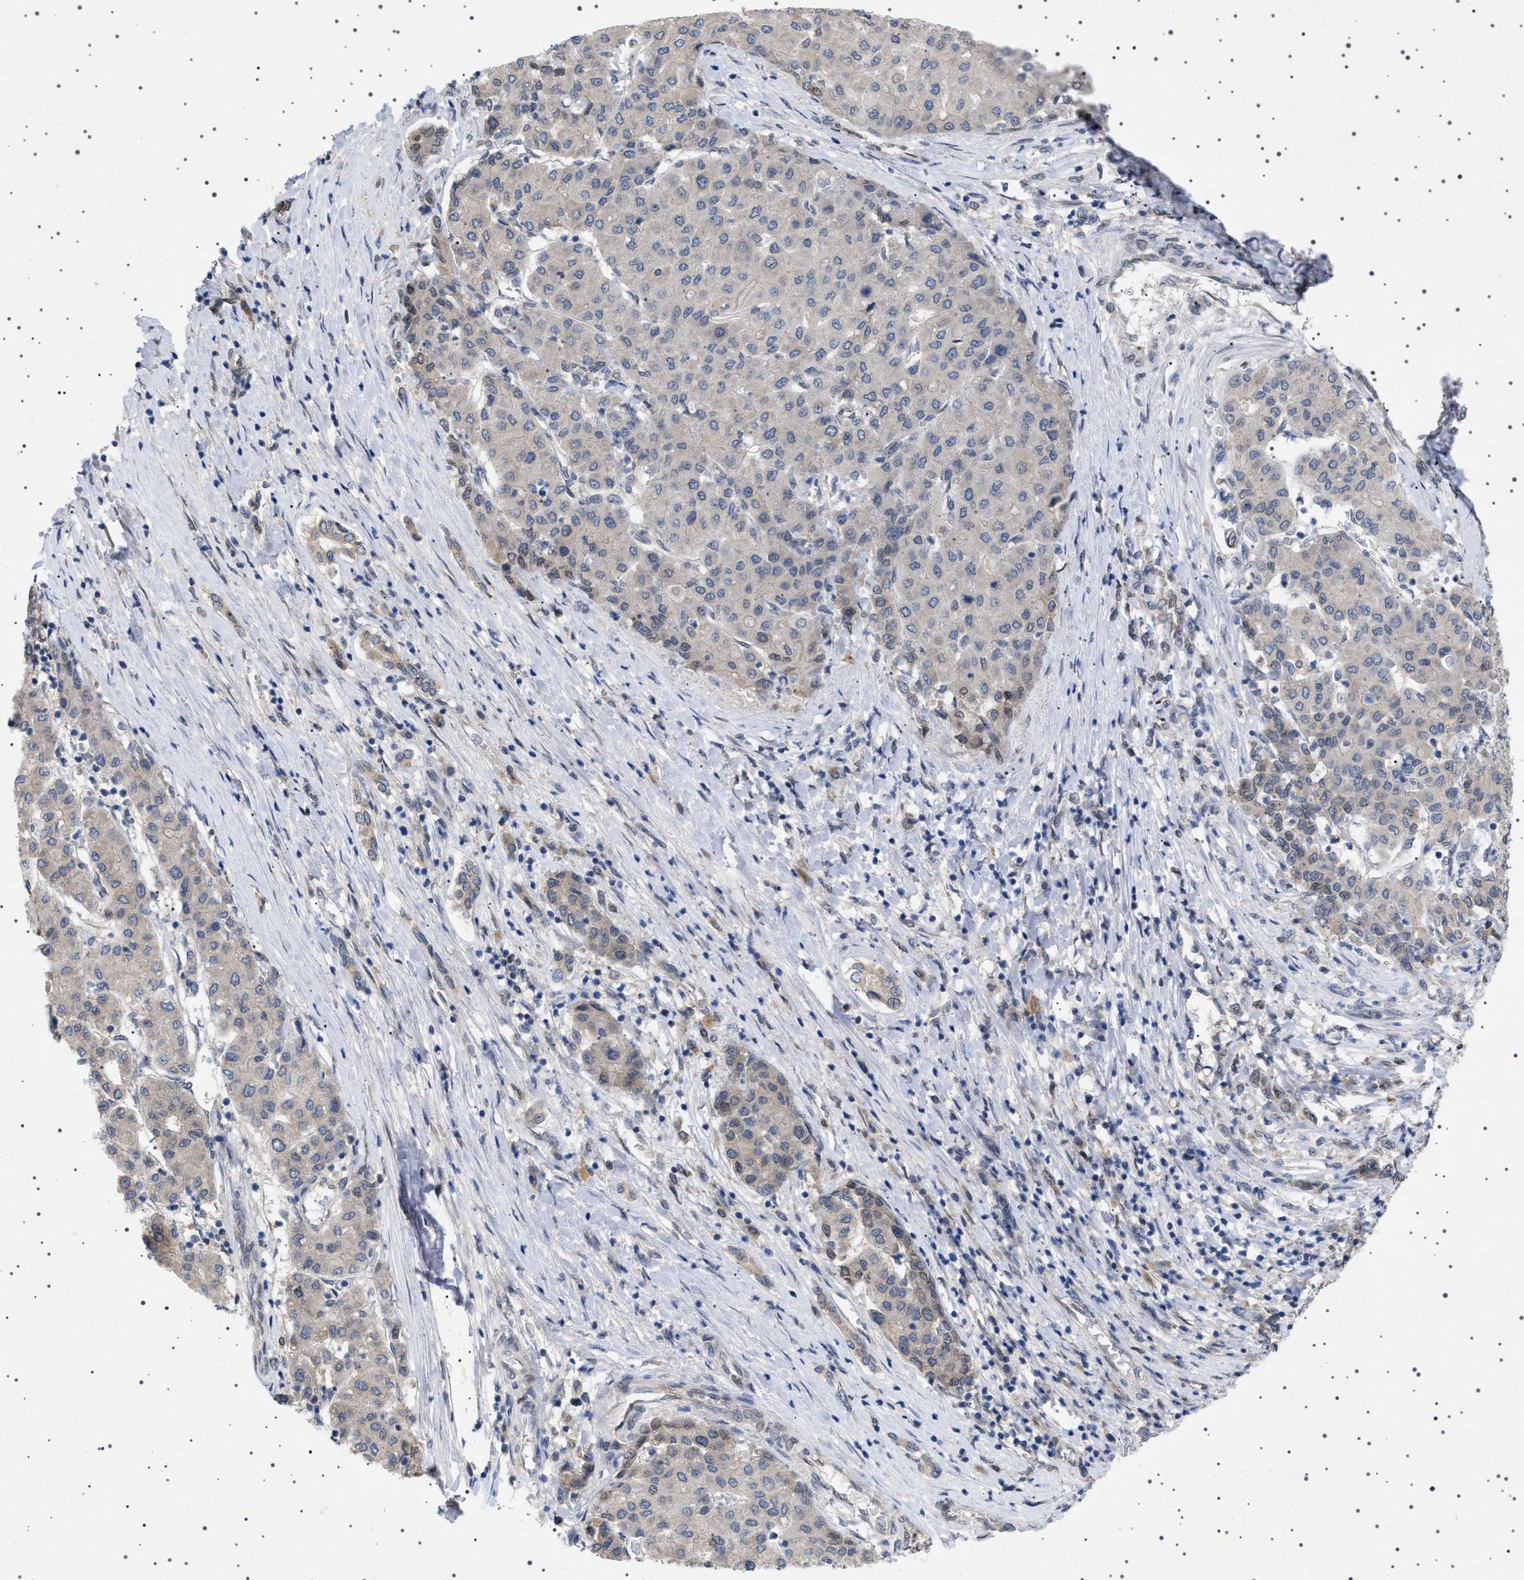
{"staining": {"intensity": "weak", "quantity": "<25%", "location": "cytoplasmic/membranous"}, "tissue": "liver cancer", "cell_type": "Tumor cells", "image_type": "cancer", "snomed": [{"axis": "morphology", "description": "Carcinoma, Hepatocellular, NOS"}, {"axis": "topography", "description": "Liver"}], "caption": "Immunohistochemistry of liver cancer (hepatocellular carcinoma) exhibits no staining in tumor cells.", "gene": "NUP93", "patient": {"sex": "male", "age": 65}}